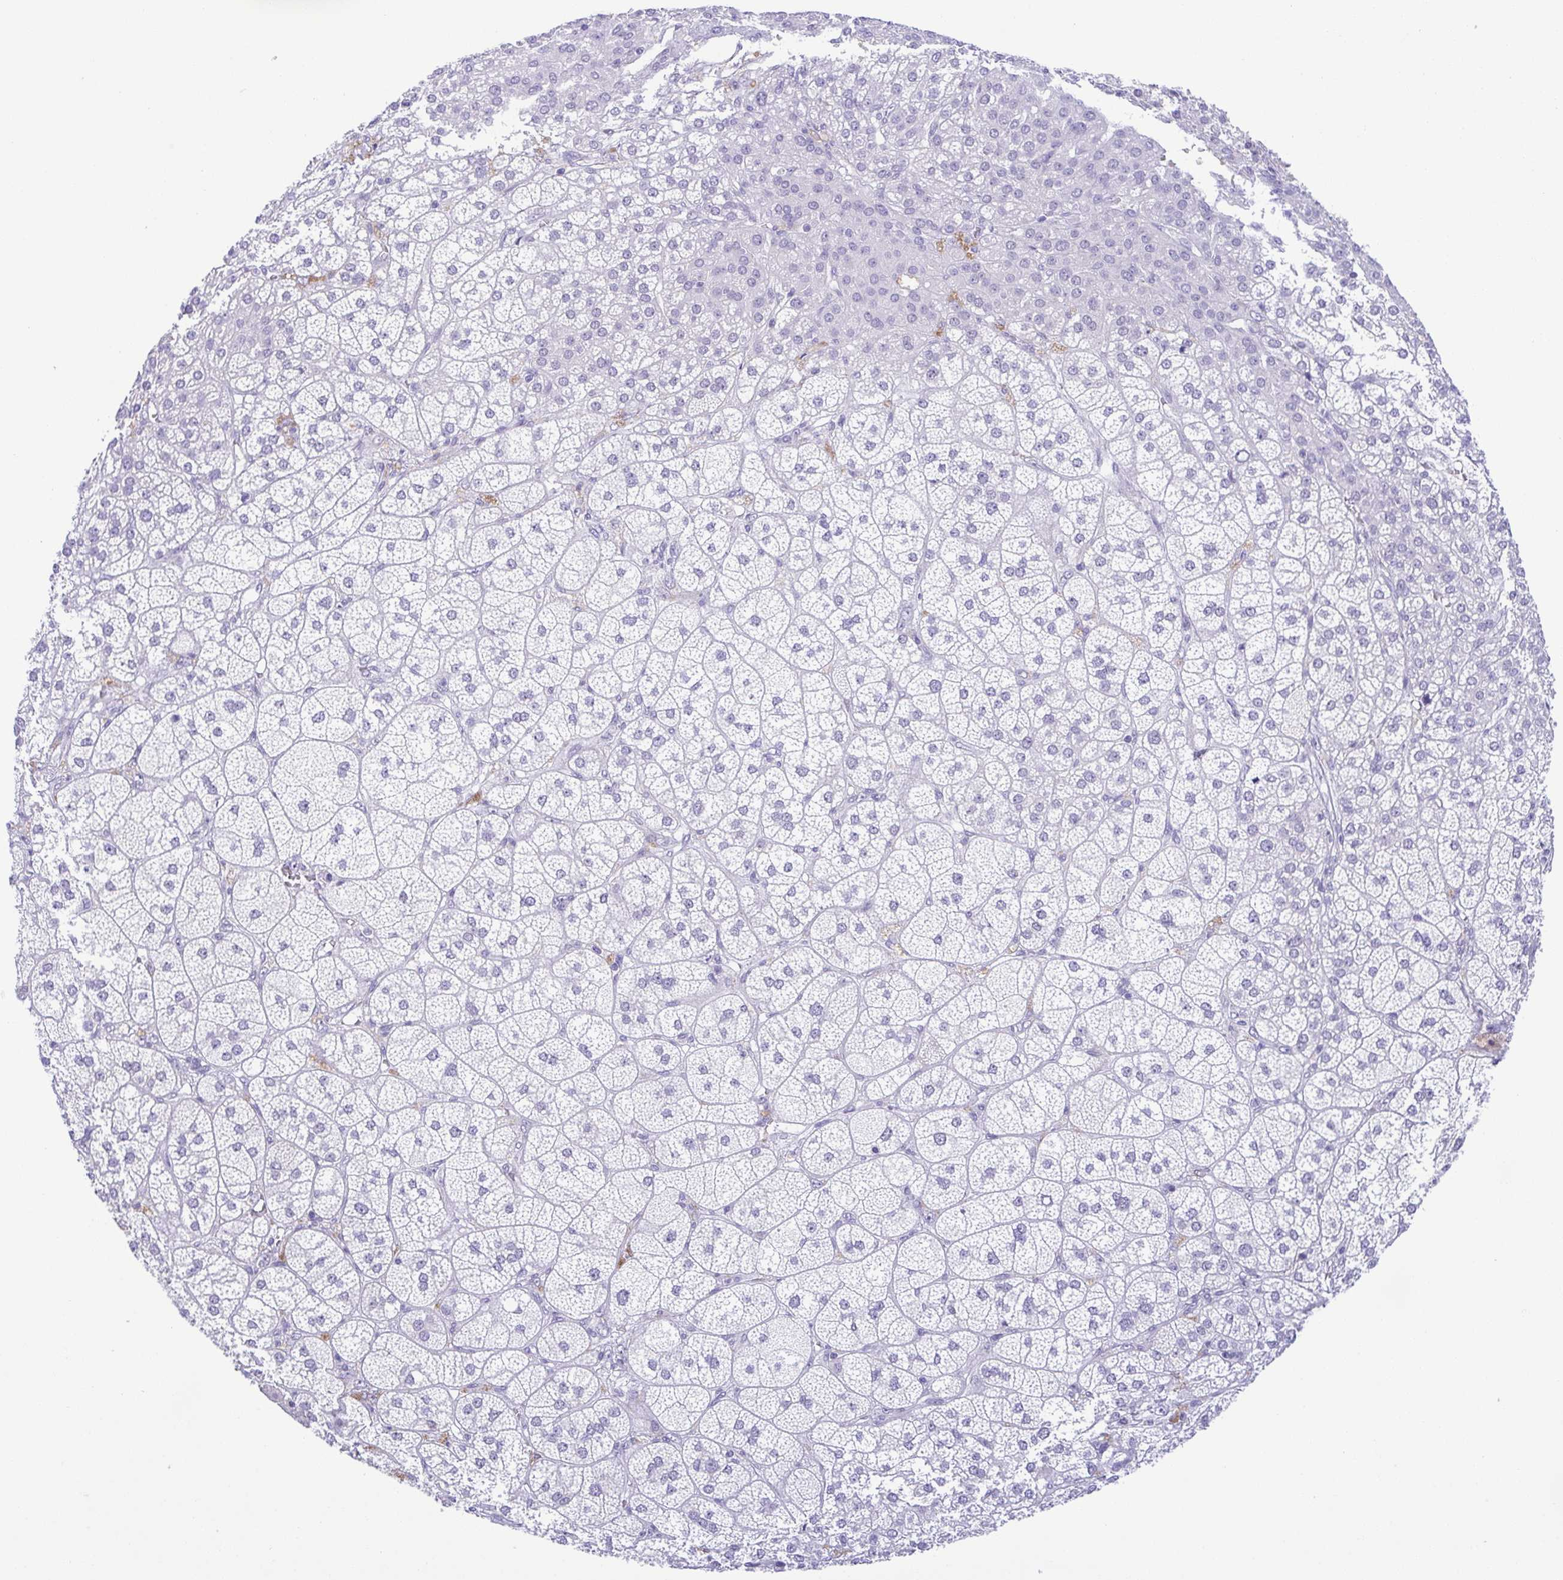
{"staining": {"intensity": "negative", "quantity": "none", "location": "none"}, "tissue": "adrenal gland", "cell_type": "Glandular cells", "image_type": "normal", "snomed": [{"axis": "morphology", "description": "Normal tissue, NOS"}, {"axis": "topography", "description": "Adrenal gland"}], "caption": "Adrenal gland stained for a protein using immunohistochemistry (IHC) displays no positivity glandular cells.", "gene": "TIPIN", "patient": {"sex": "female", "age": 60}}